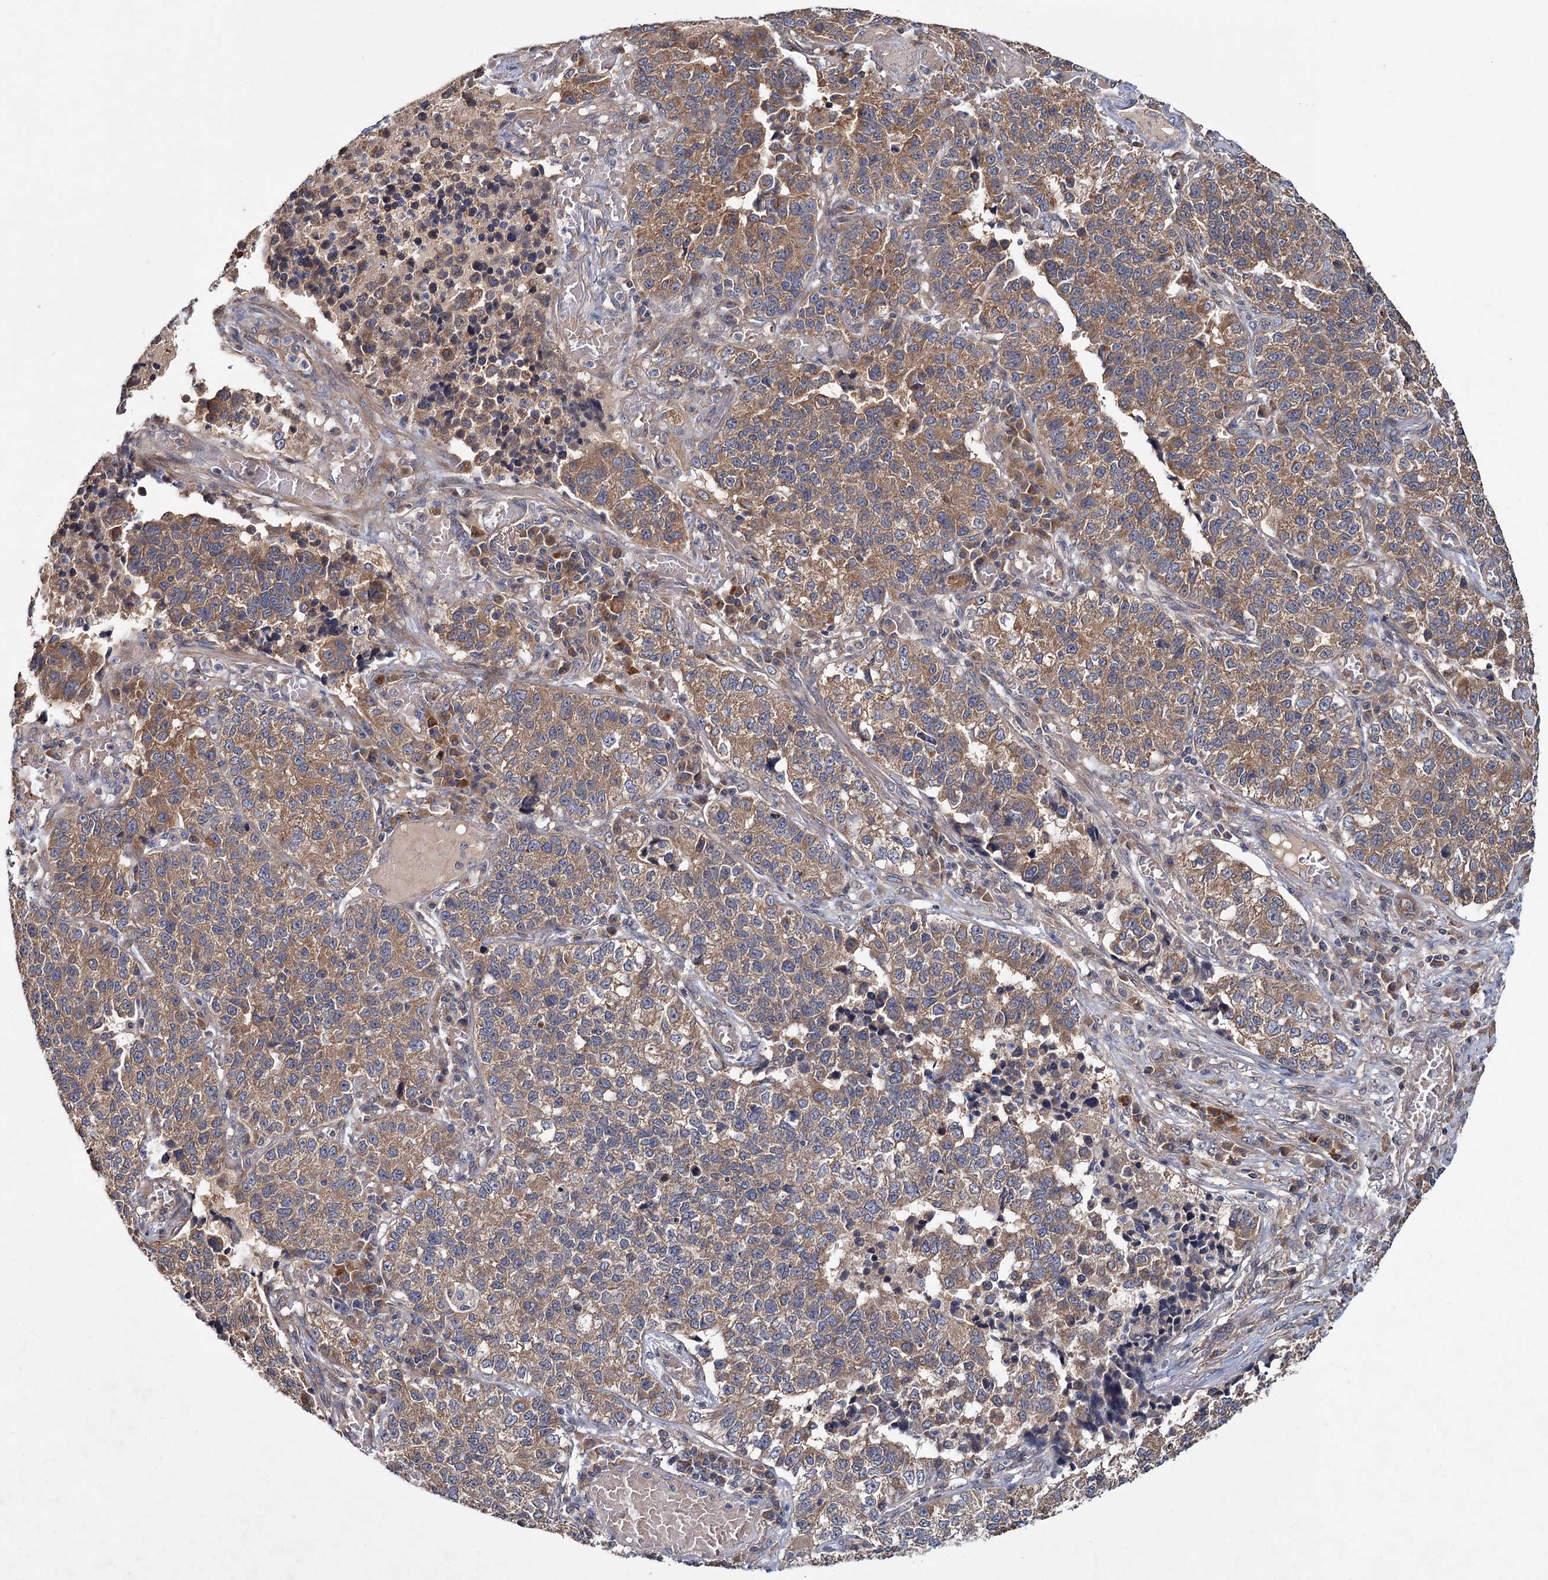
{"staining": {"intensity": "moderate", "quantity": ">75%", "location": "cytoplasmic/membranous"}, "tissue": "lung cancer", "cell_type": "Tumor cells", "image_type": "cancer", "snomed": [{"axis": "morphology", "description": "Adenocarcinoma, NOS"}, {"axis": "topography", "description": "Lung"}], "caption": "Protein staining displays moderate cytoplasmic/membranous positivity in about >75% of tumor cells in adenocarcinoma (lung). (DAB (3,3'-diaminobenzidine) = brown stain, brightfield microscopy at high magnification).", "gene": "MTRR", "patient": {"sex": "male", "age": 49}}